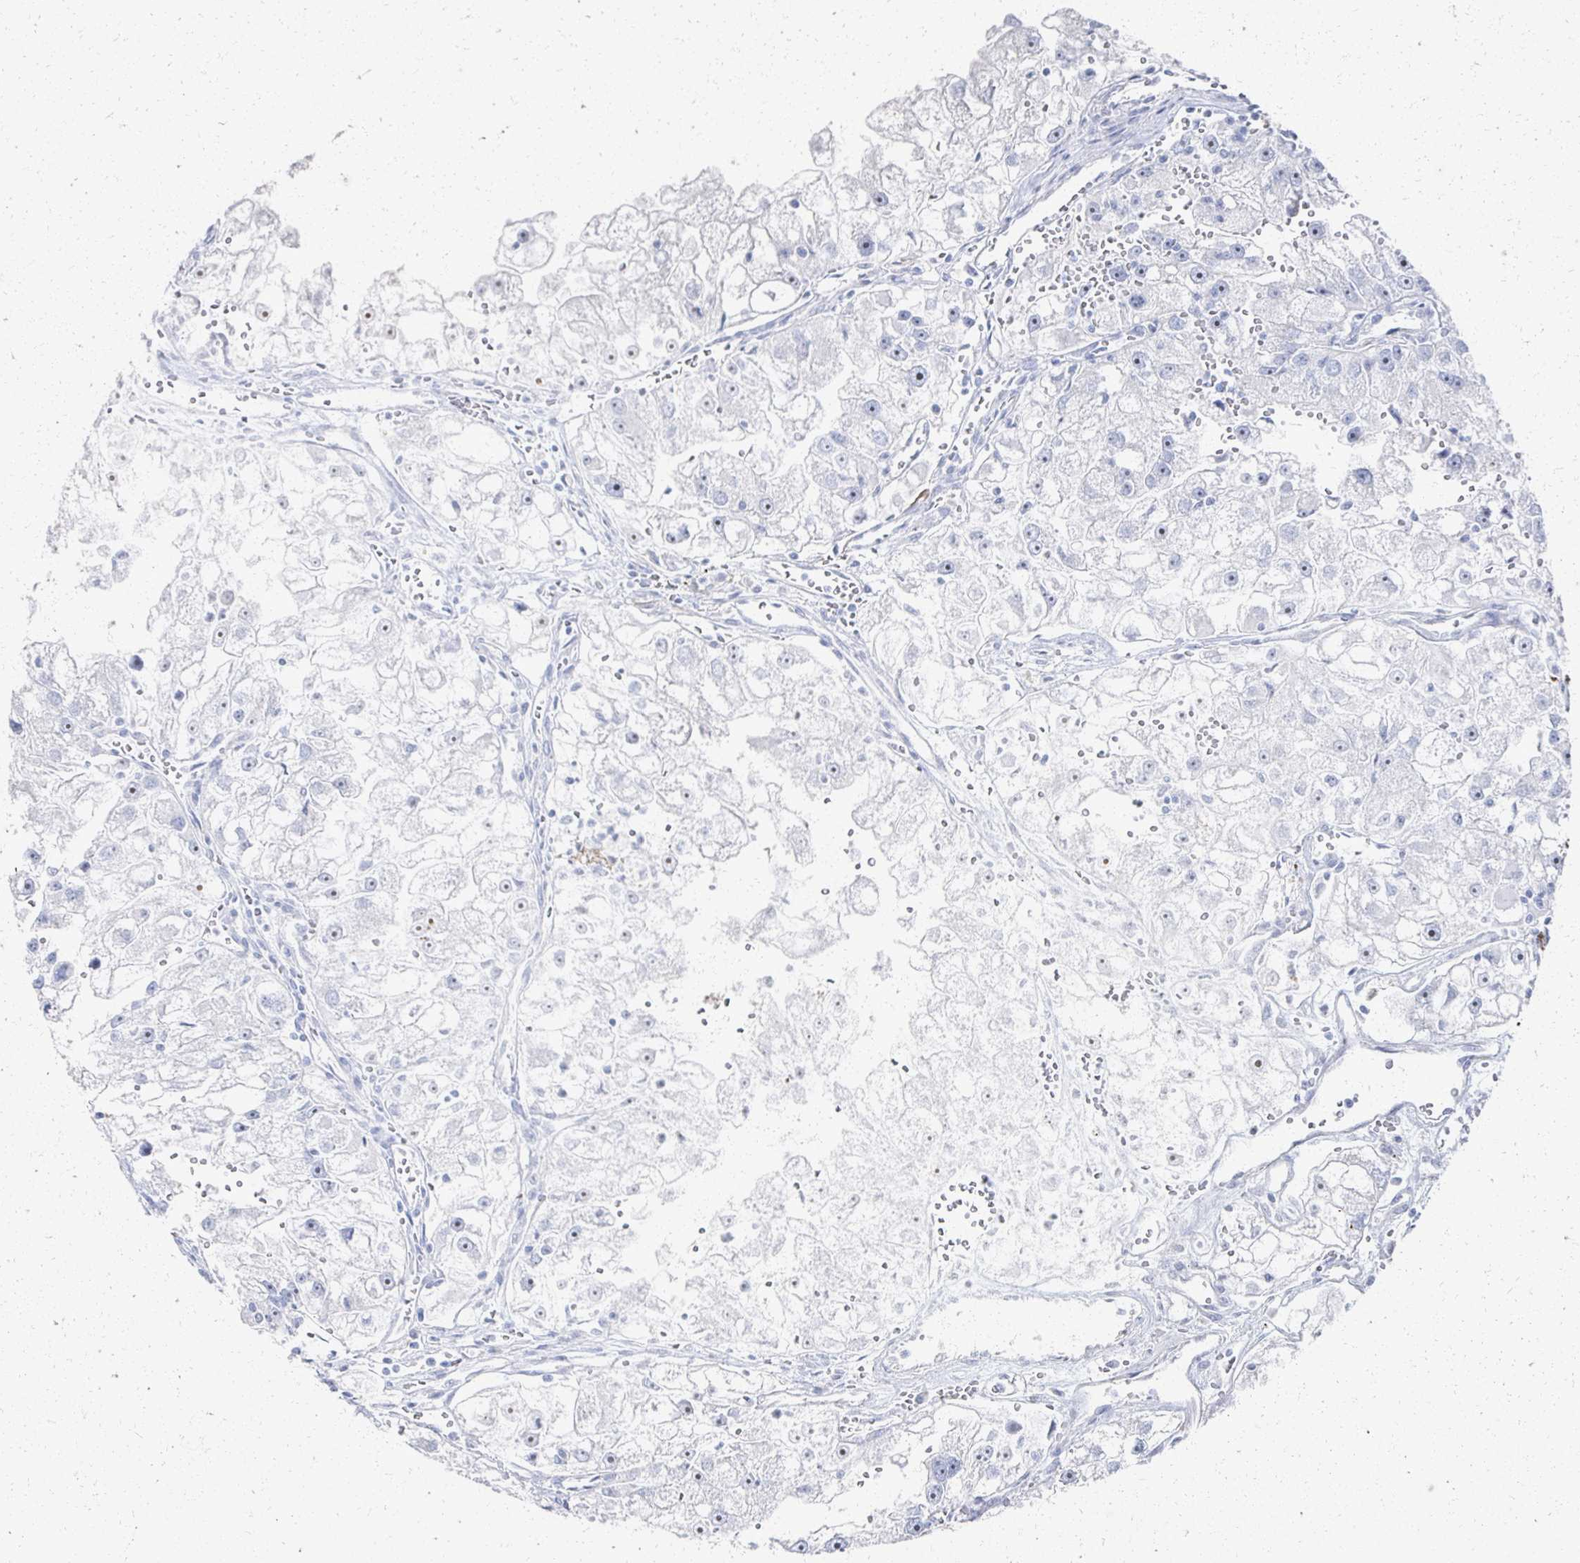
{"staining": {"intensity": "negative", "quantity": "none", "location": "none"}, "tissue": "renal cancer", "cell_type": "Tumor cells", "image_type": "cancer", "snomed": [{"axis": "morphology", "description": "Adenocarcinoma, NOS"}, {"axis": "topography", "description": "Kidney"}], "caption": "Tumor cells are negative for protein expression in human renal cancer (adenocarcinoma).", "gene": "PRR20A", "patient": {"sex": "male", "age": 63}}